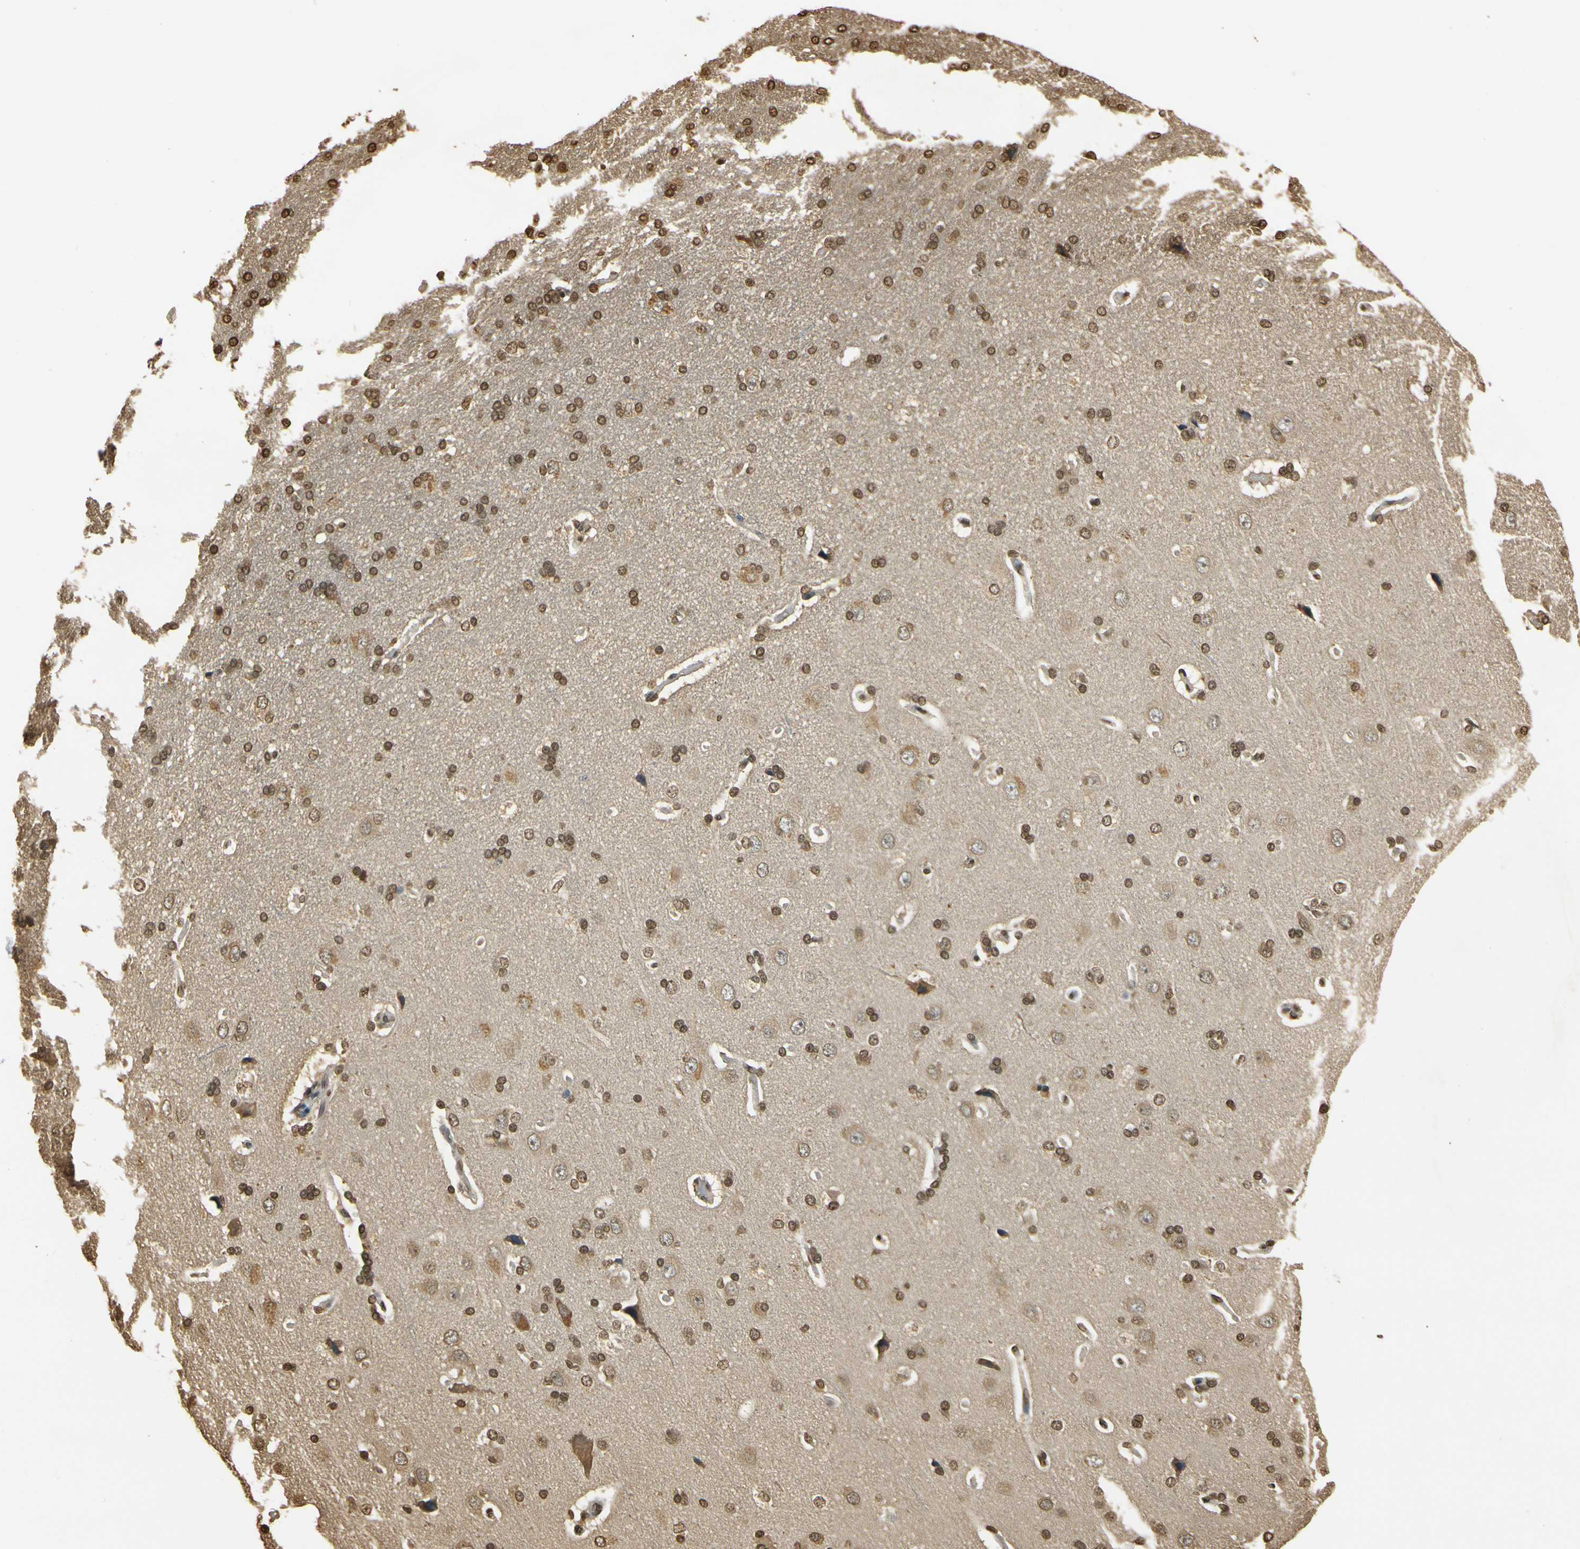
{"staining": {"intensity": "moderate", "quantity": ">75%", "location": "cytoplasmic/membranous,nuclear"}, "tissue": "cerebral cortex", "cell_type": "Endothelial cells", "image_type": "normal", "snomed": [{"axis": "morphology", "description": "Normal tissue, NOS"}, {"axis": "topography", "description": "Cerebral cortex"}], "caption": "Moderate cytoplasmic/membranous,nuclear positivity is seen in about >75% of endothelial cells in normal cerebral cortex. The protein of interest is stained brown, and the nuclei are stained in blue (DAB IHC with brightfield microscopy, high magnification).", "gene": "SOD1", "patient": {"sex": "male", "age": 62}}